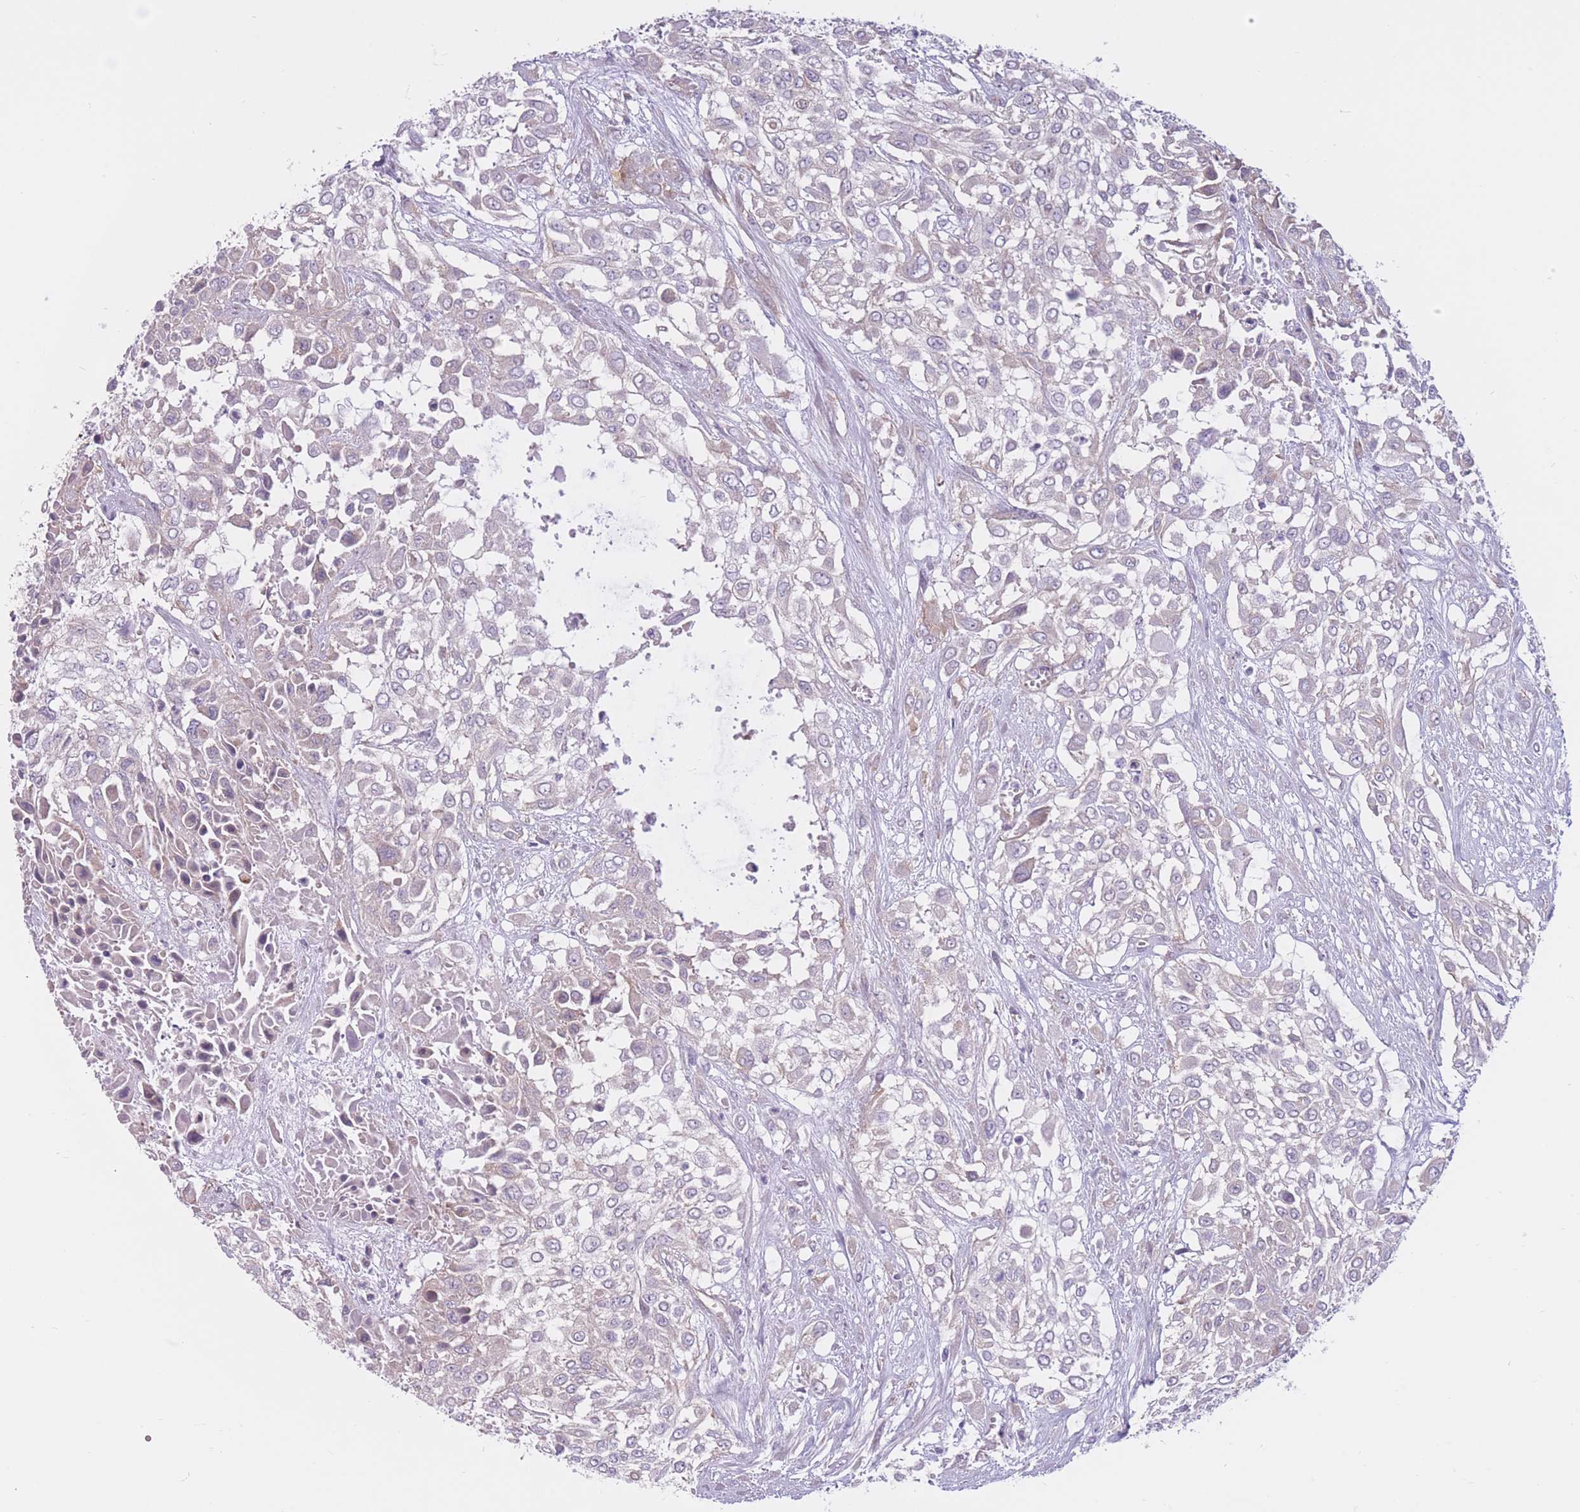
{"staining": {"intensity": "negative", "quantity": "none", "location": "none"}, "tissue": "urothelial cancer", "cell_type": "Tumor cells", "image_type": "cancer", "snomed": [{"axis": "morphology", "description": "Urothelial carcinoma, High grade"}, {"axis": "topography", "description": "Urinary bladder"}], "caption": "Human urothelial cancer stained for a protein using immunohistochemistry (IHC) exhibits no staining in tumor cells.", "gene": "SERPINB3", "patient": {"sex": "male", "age": 57}}